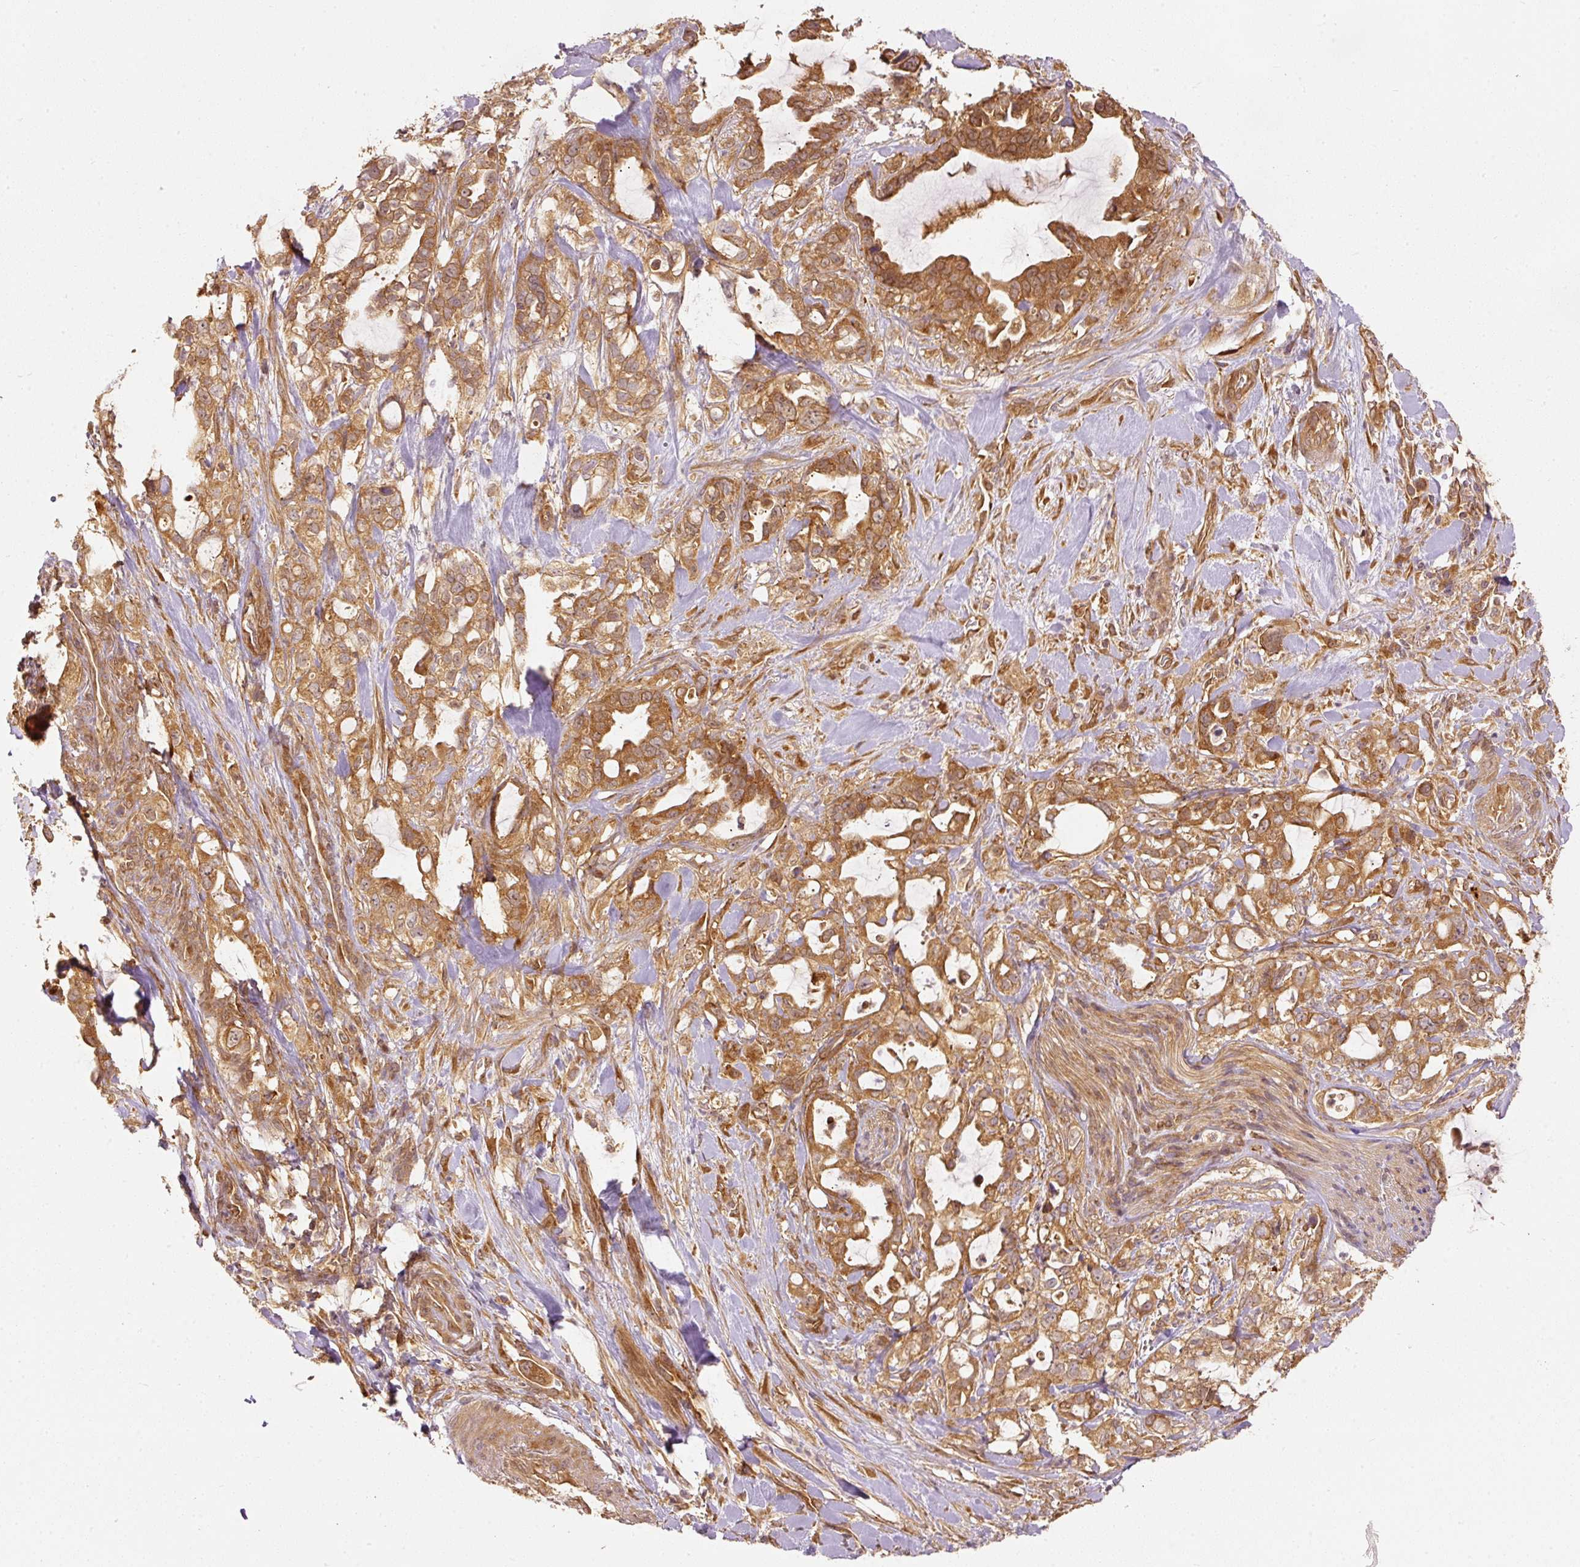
{"staining": {"intensity": "moderate", "quantity": ">75%", "location": "cytoplasmic/membranous"}, "tissue": "pancreatic cancer", "cell_type": "Tumor cells", "image_type": "cancer", "snomed": [{"axis": "morphology", "description": "Adenocarcinoma, NOS"}, {"axis": "topography", "description": "Pancreas"}], "caption": "Pancreatic cancer (adenocarcinoma) was stained to show a protein in brown. There is medium levels of moderate cytoplasmic/membranous expression in about >75% of tumor cells.", "gene": "EIF3B", "patient": {"sex": "female", "age": 61}}